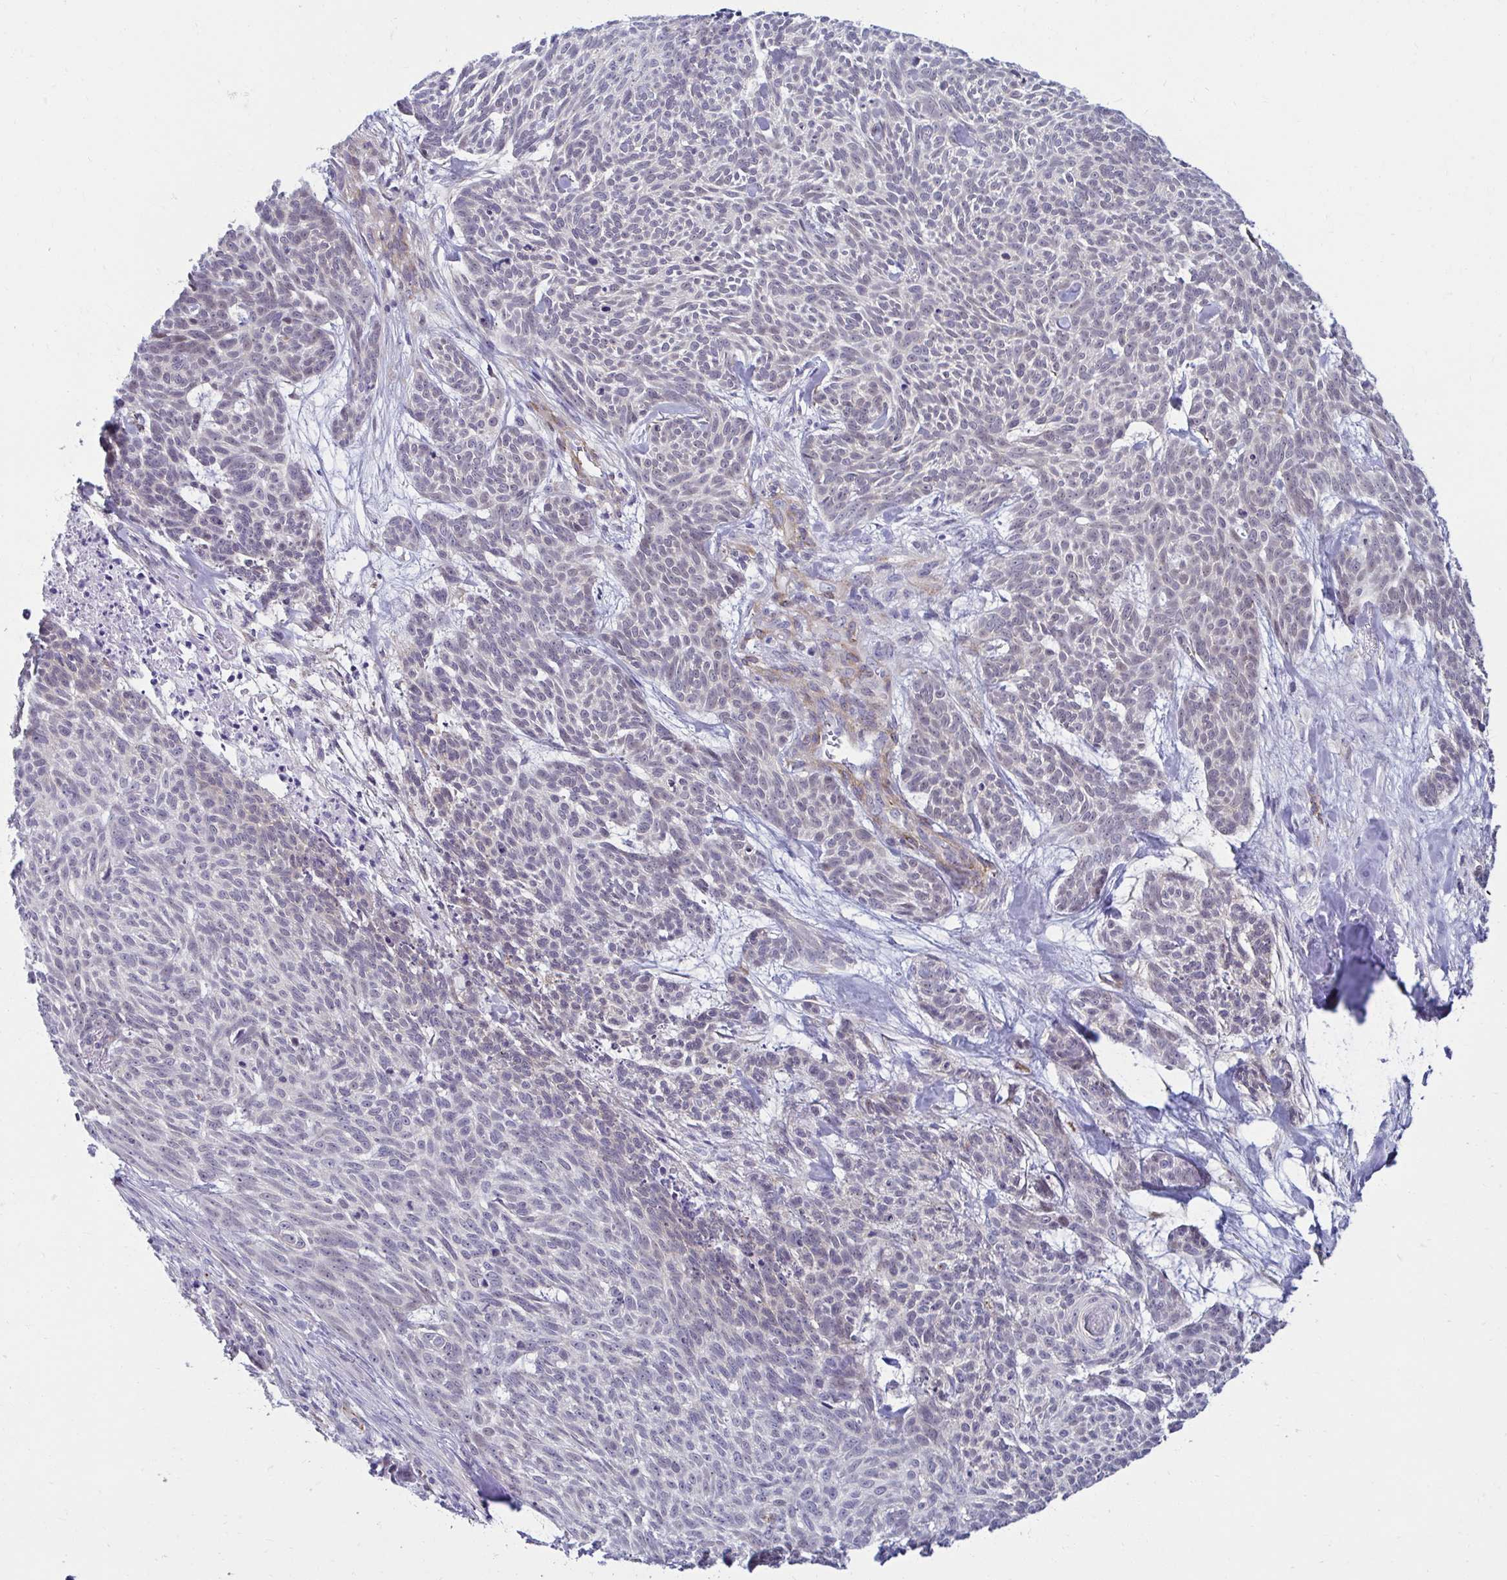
{"staining": {"intensity": "negative", "quantity": "none", "location": "none"}, "tissue": "skin cancer", "cell_type": "Tumor cells", "image_type": "cancer", "snomed": [{"axis": "morphology", "description": "Basal cell carcinoma"}, {"axis": "topography", "description": "Skin"}], "caption": "Immunohistochemical staining of human skin cancer (basal cell carcinoma) reveals no significant positivity in tumor cells.", "gene": "ANKRD62", "patient": {"sex": "female", "age": 93}}